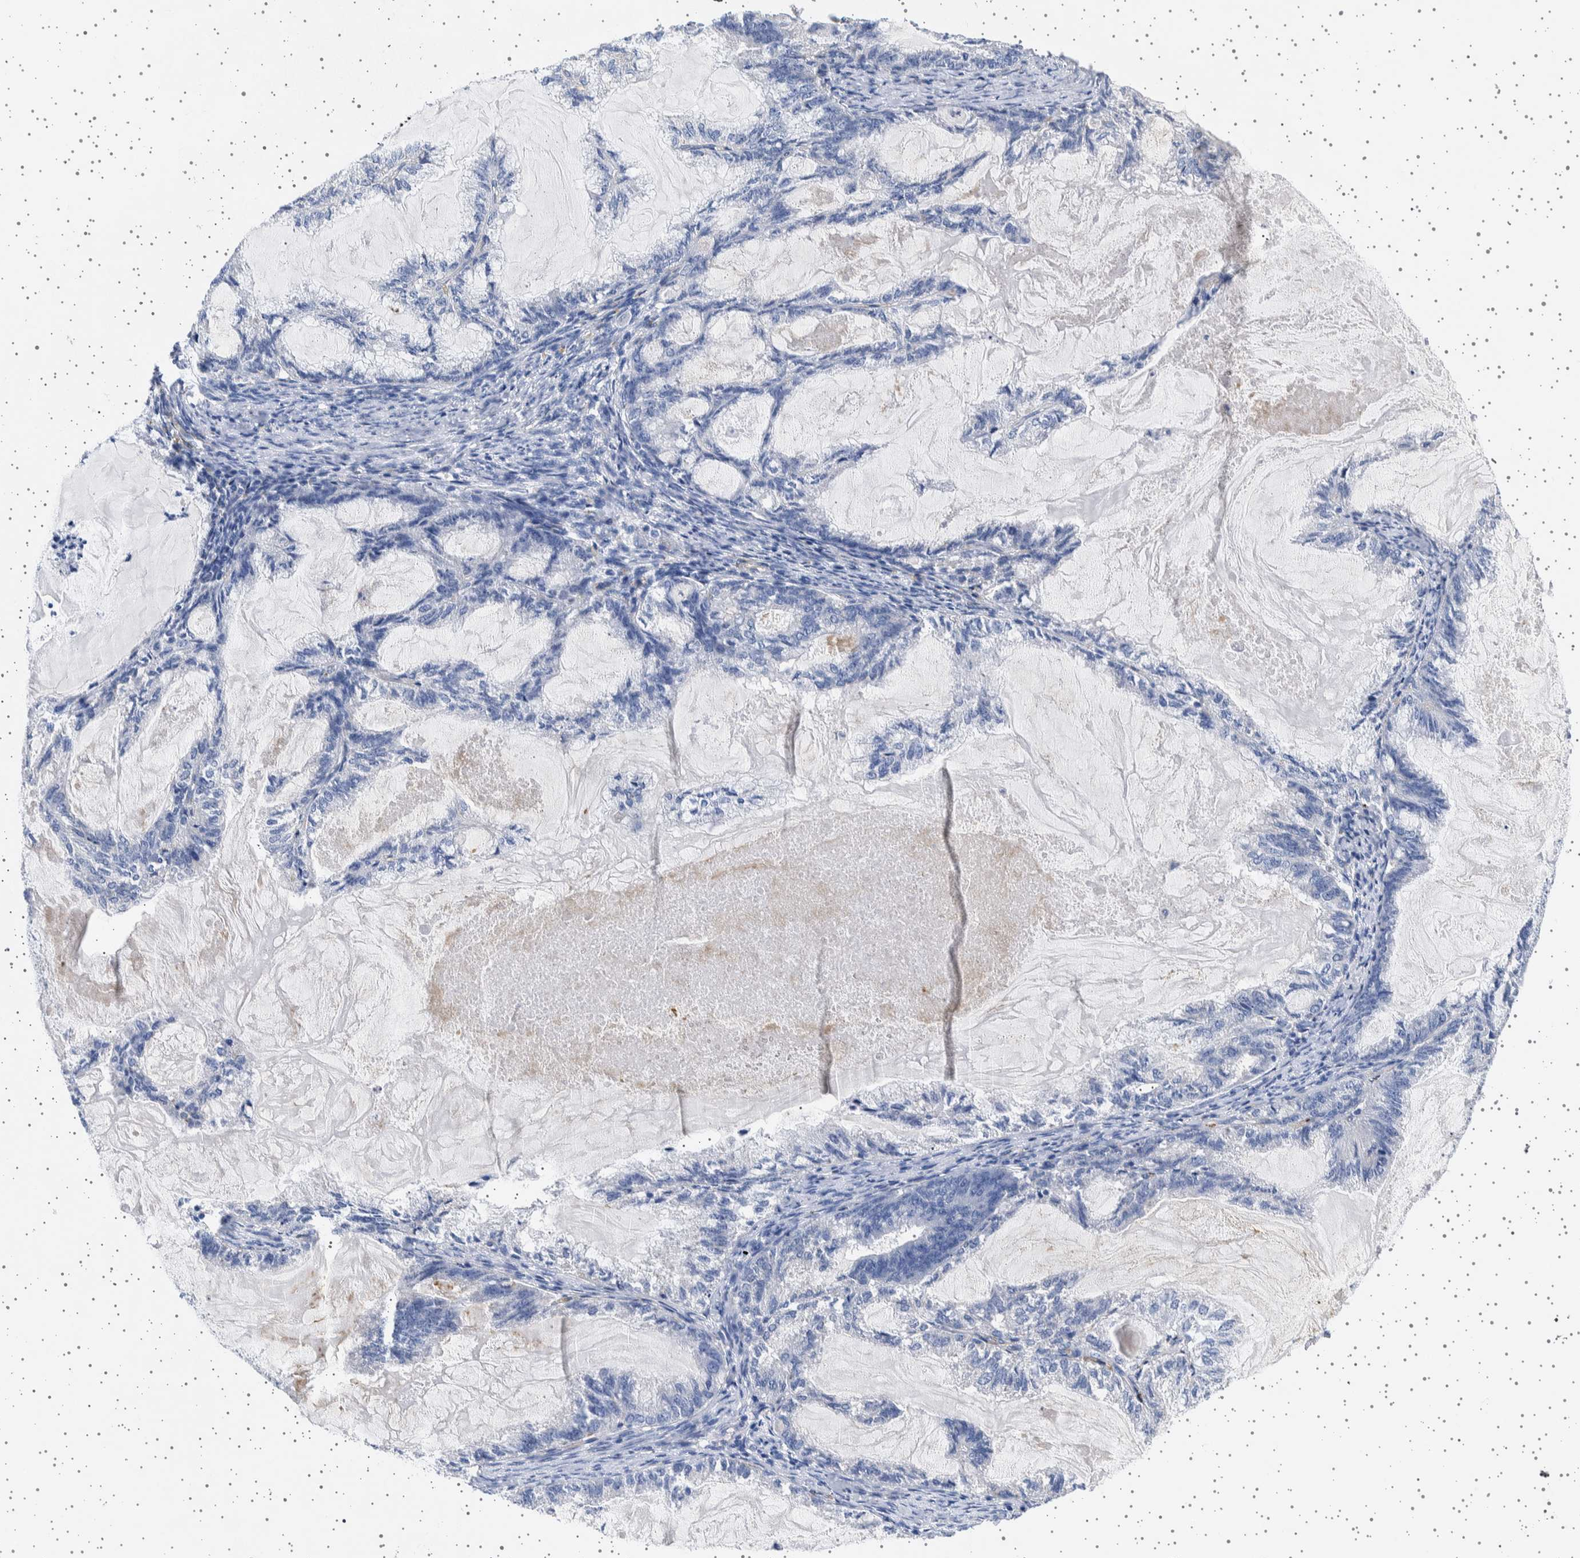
{"staining": {"intensity": "negative", "quantity": "none", "location": "none"}, "tissue": "endometrial cancer", "cell_type": "Tumor cells", "image_type": "cancer", "snomed": [{"axis": "morphology", "description": "Adenocarcinoma, NOS"}, {"axis": "topography", "description": "Endometrium"}], "caption": "Tumor cells are negative for protein expression in human endometrial cancer (adenocarcinoma).", "gene": "SEPTIN4", "patient": {"sex": "female", "age": 86}}